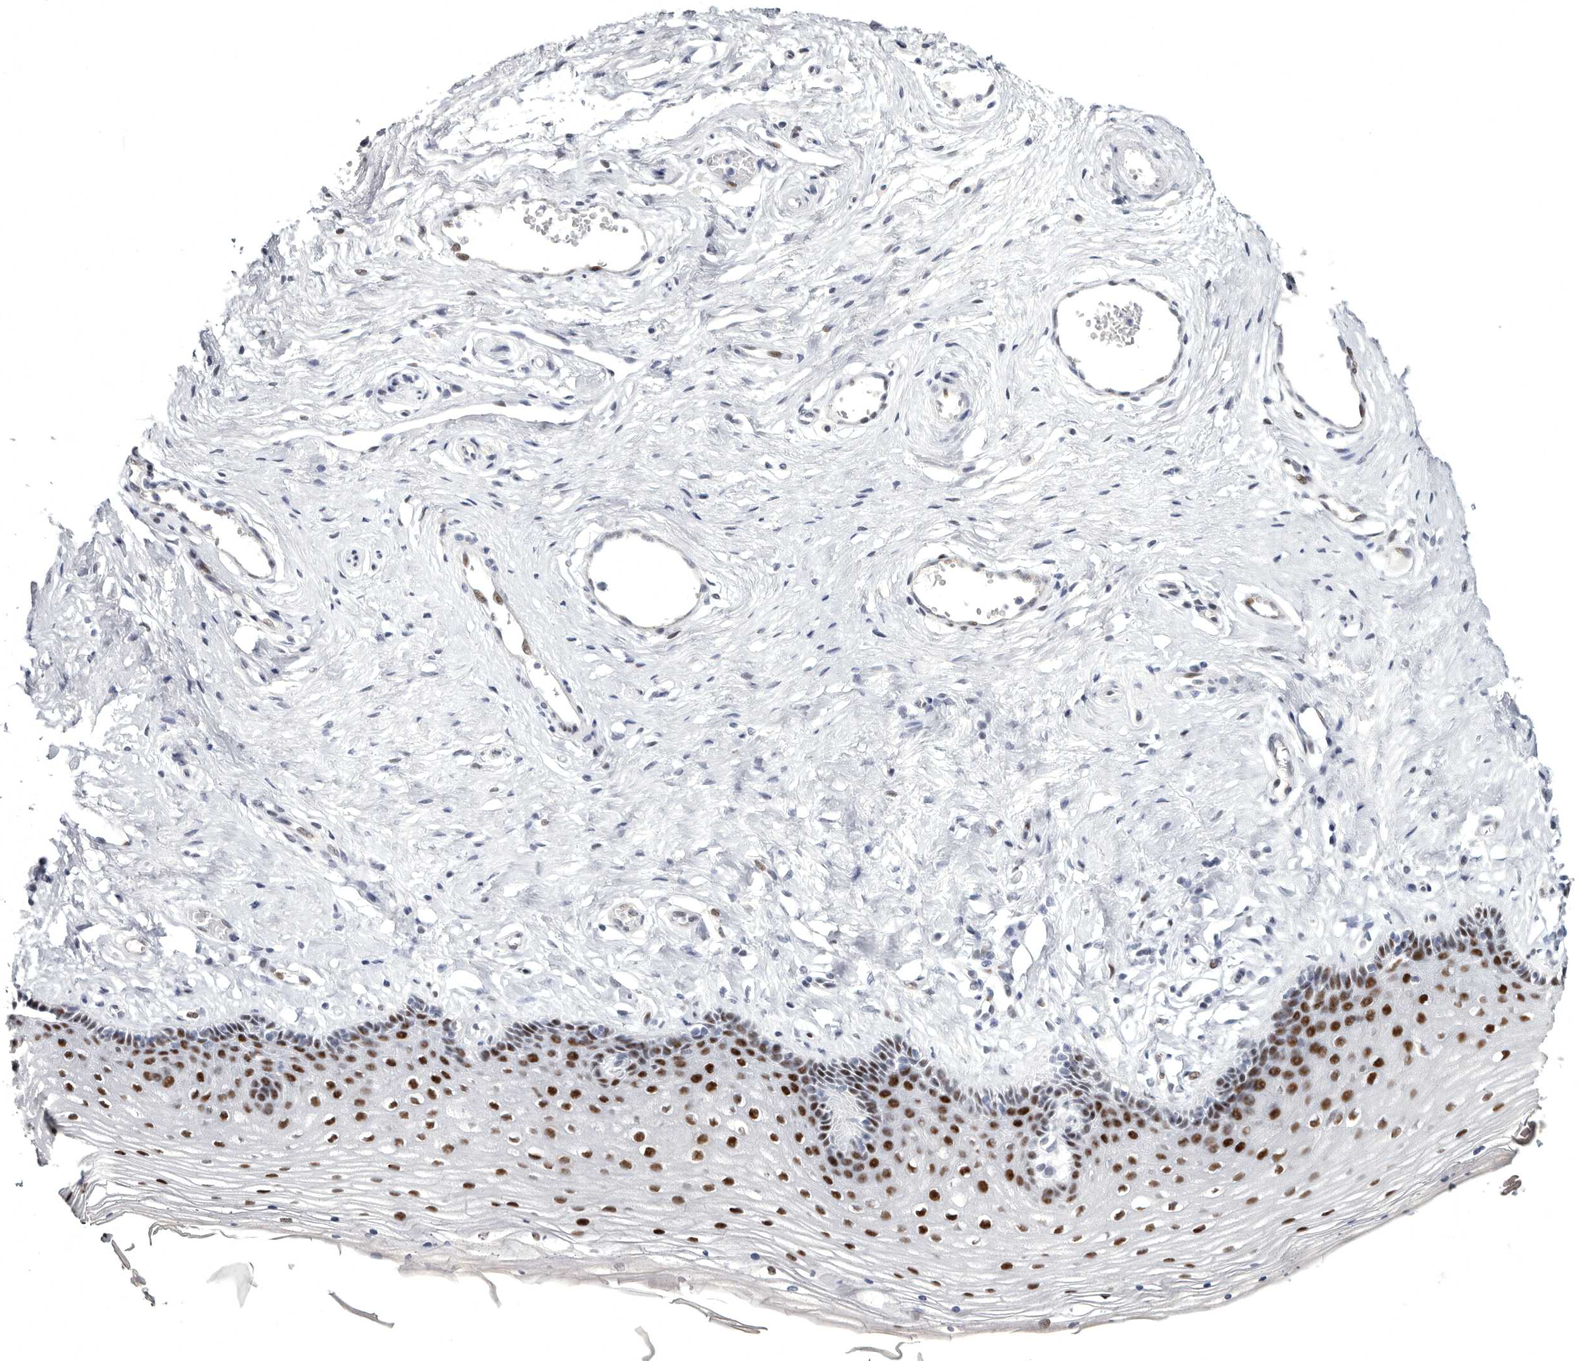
{"staining": {"intensity": "strong", "quantity": ">75%", "location": "nuclear"}, "tissue": "vagina", "cell_type": "Squamous epithelial cells", "image_type": "normal", "snomed": [{"axis": "morphology", "description": "Normal tissue, NOS"}, {"axis": "topography", "description": "Vagina"}], "caption": "A brown stain shows strong nuclear expression of a protein in squamous epithelial cells of normal human vagina.", "gene": "WRAP73", "patient": {"sex": "female", "age": 46}}